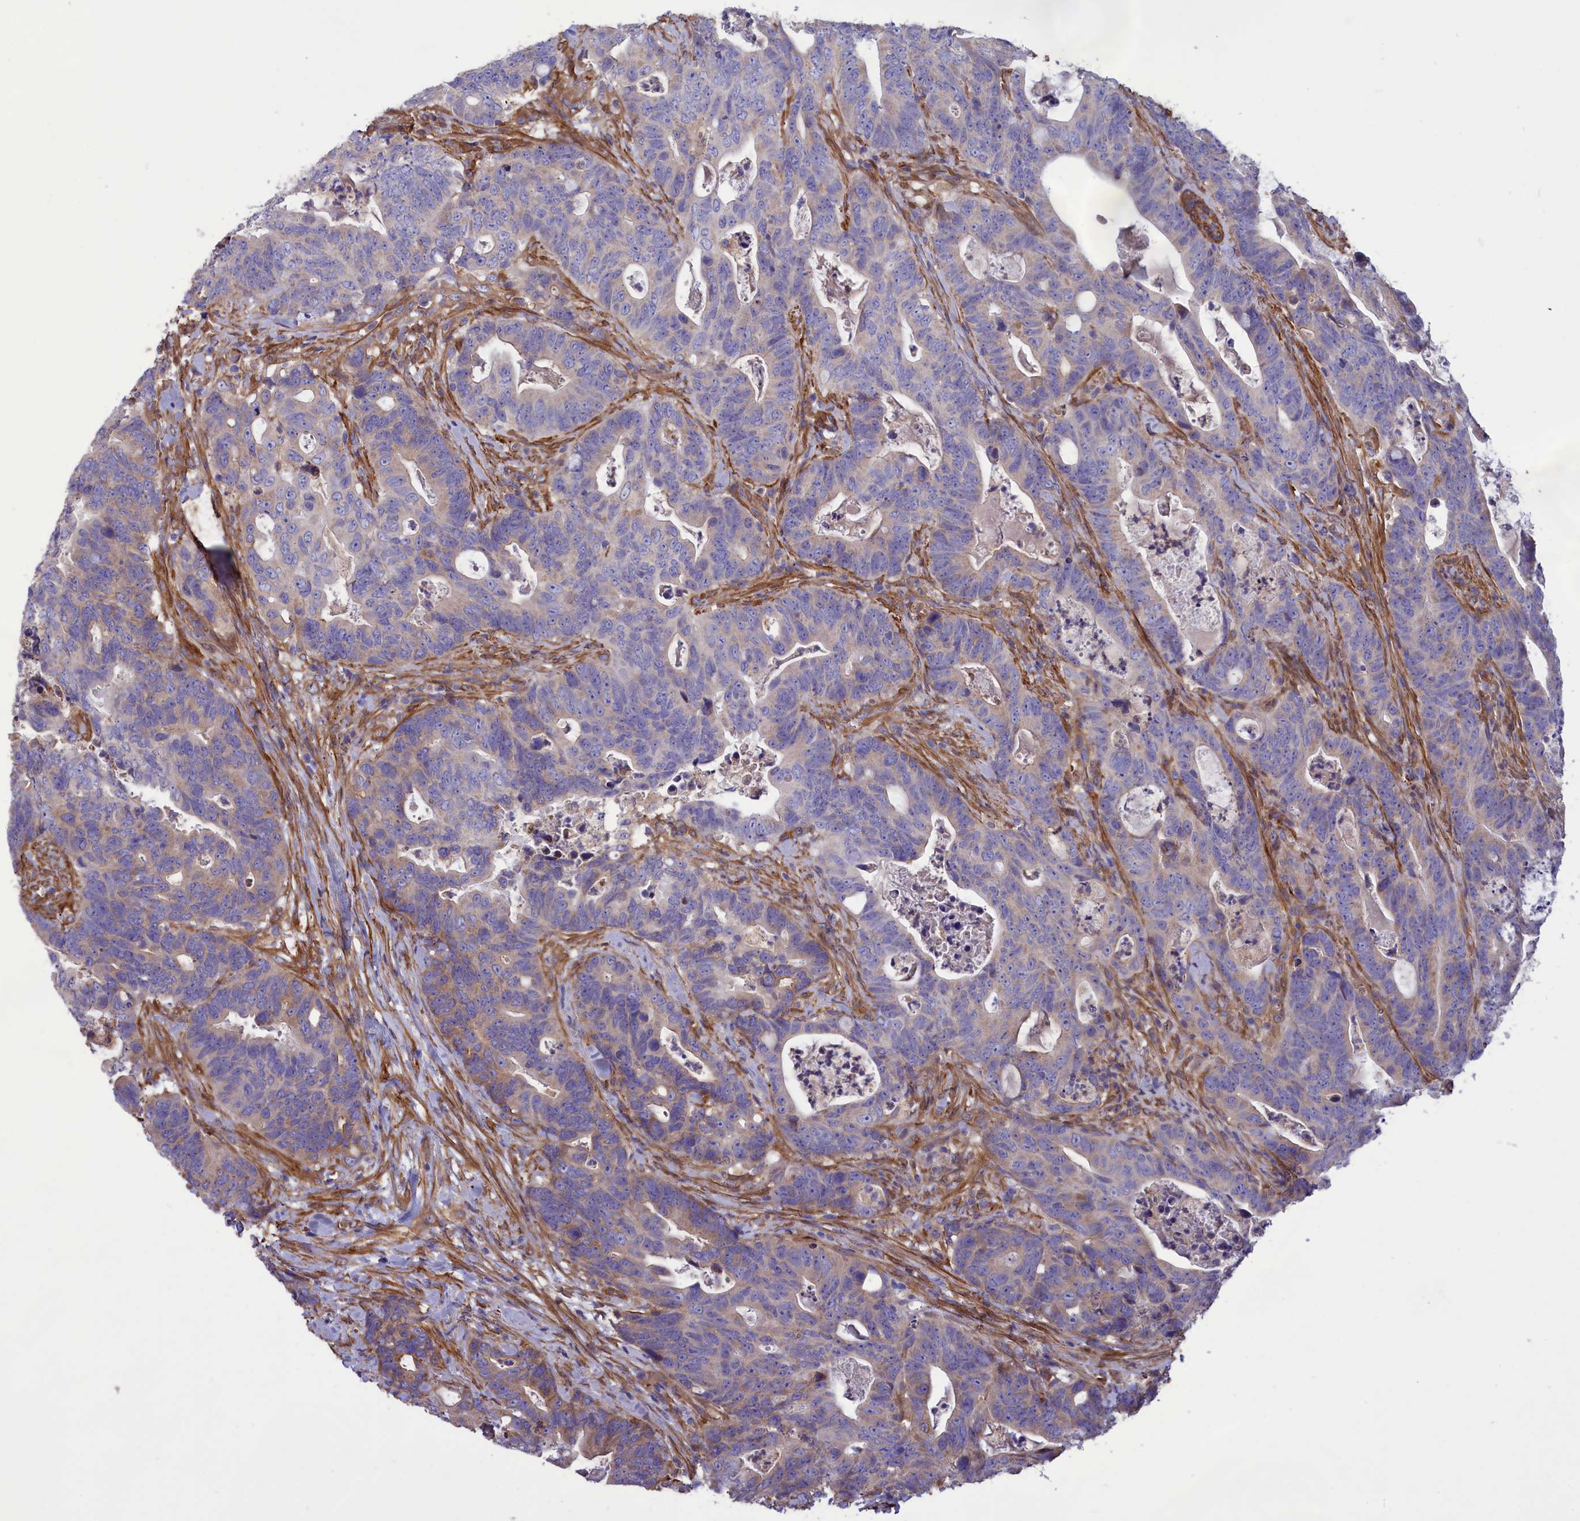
{"staining": {"intensity": "weak", "quantity": "<25%", "location": "cytoplasmic/membranous"}, "tissue": "colorectal cancer", "cell_type": "Tumor cells", "image_type": "cancer", "snomed": [{"axis": "morphology", "description": "Adenocarcinoma, NOS"}, {"axis": "topography", "description": "Colon"}], "caption": "High power microscopy photomicrograph of an immunohistochemistry image of colorectal cancer (adenocarcinoma), revealing no significant staining in tumor cells.", "gene": "AMDHD2", "patient": {"sex": "female", "age": 82}}